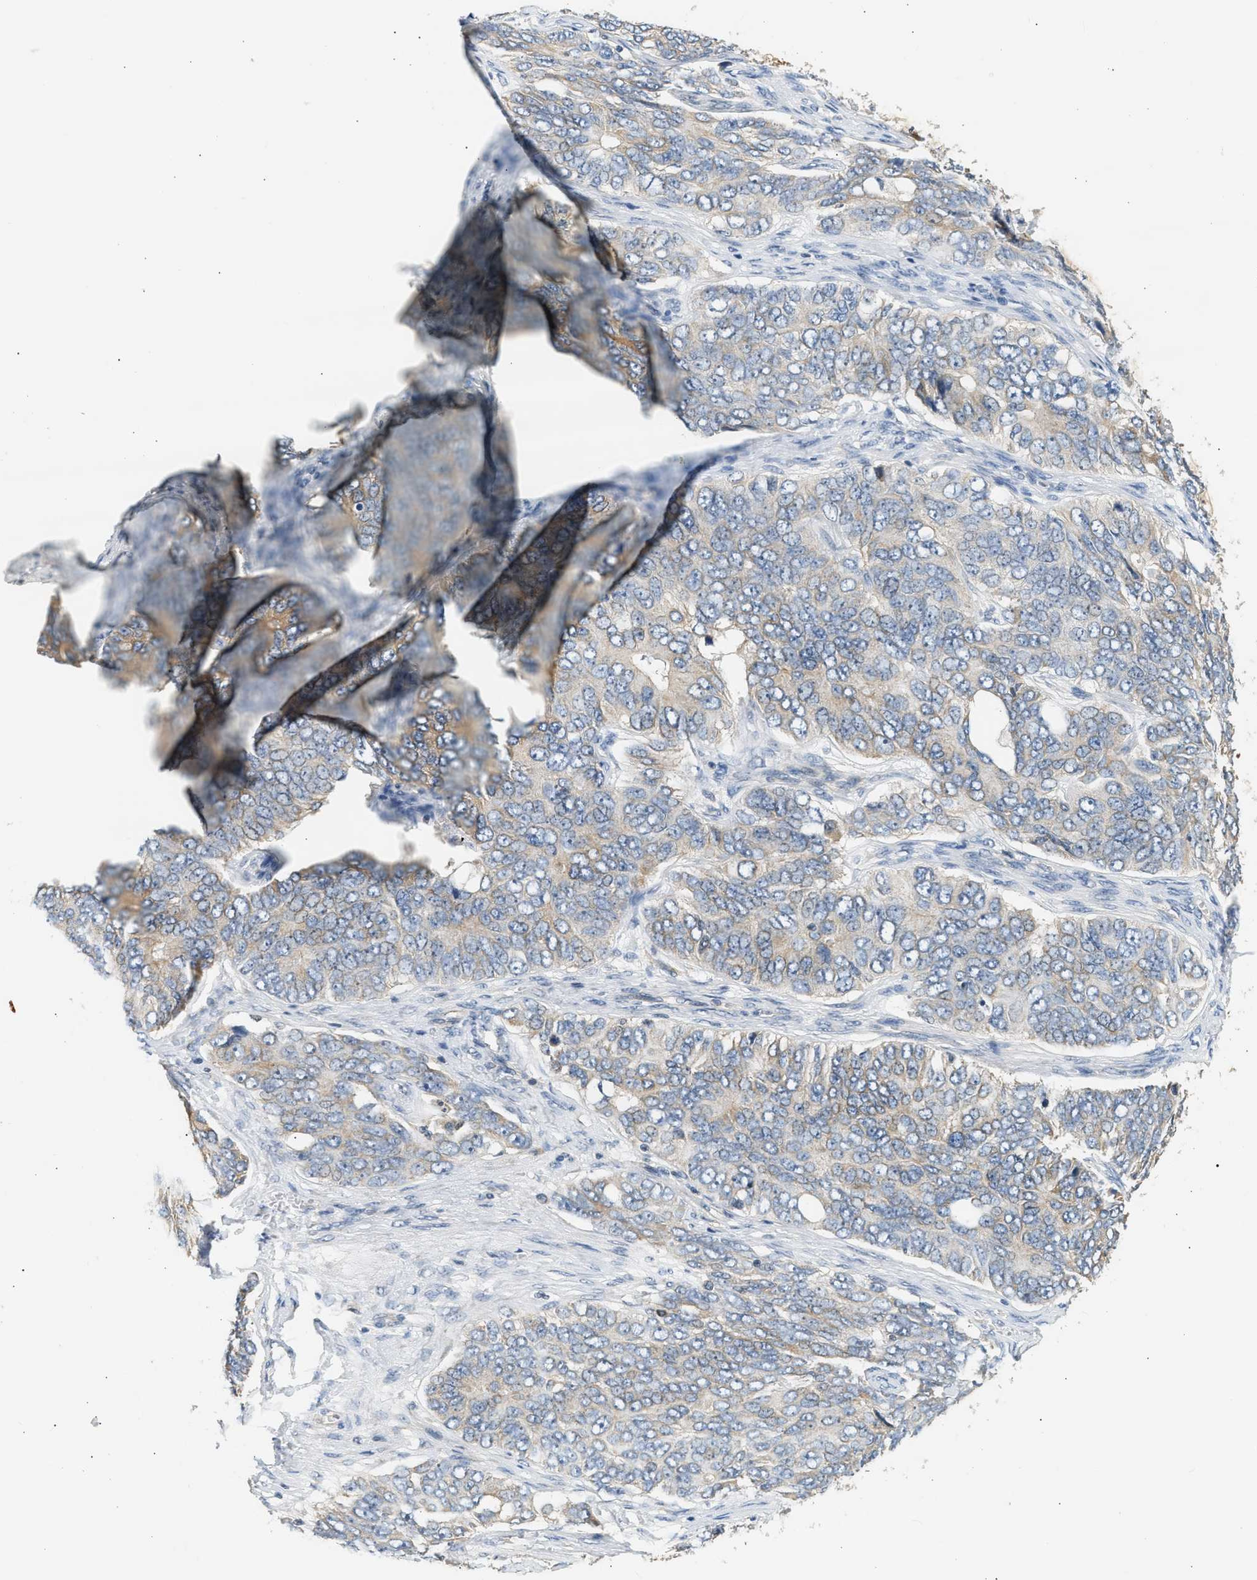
{"staining": {"intensity": "weak", "quantity": "25%-75%", "location": "cytoplasmic/membranous"}, "tissue": "ovarian cancer", "cell_type": "Tumor cells", "image_type": "cancer", "snomed": [{"axis": "morphology", "description": "Carcinoma, endometroid"}, {"axis": "topography", "description": "Ovary"}], "caption": "Protein staining demonstrates weak cytoplasmic/membranous expression in about 25%-75% of tumor cells in ovarian endometroid carcinoma. (Stains: DAB in brown, nuclei in blue, Microscopy: brightfield microscopy at high magnification).", "gene": "WDR31", "patient": {"sex": "female", "age": 51}}